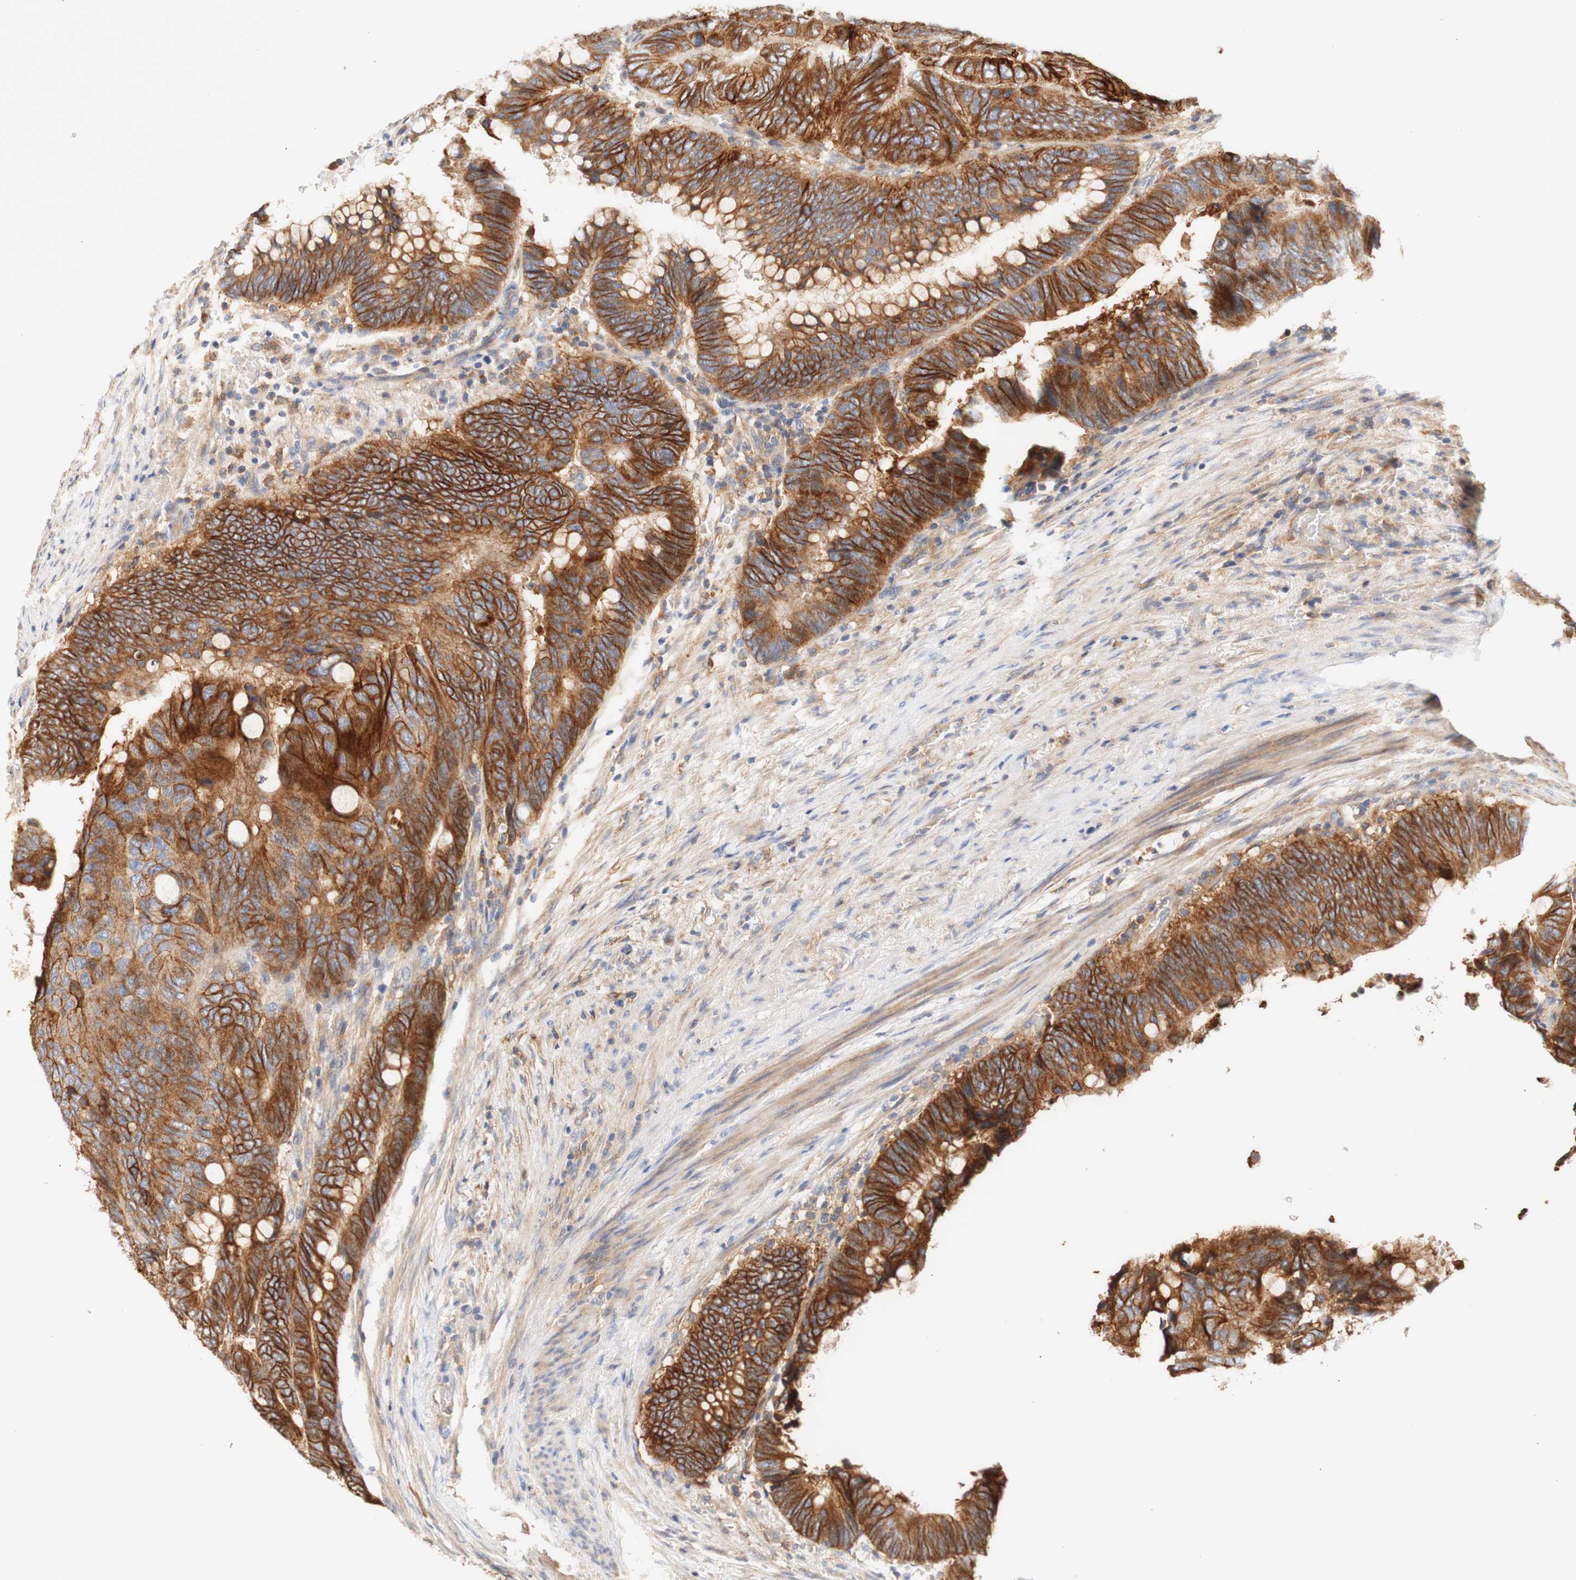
{"staining": {"intensity": "strong", "quantity": ">75%", "location": "cytoplasmic/membranous"}, "tissue": "colorectal cancer", "cell_type": "Tumor cells", "image_type": "cancer", "snomed": [{"axis": "morphology", "description": "Normal tissue, NOS"}, {"axis": "morphology", "description": "Adenocarcinoma, NOS"}, {"axis": "topography", "description": "Rectum"}, {"axis": "topography", "description": "Peripheral nerve tissue"}], "caption": "A high amount of strong cytoplasmic/membranous staining is appreciated in approximately >75% of tumor cells in colorectal adenocarcinoma tissue.", "gene": "PCDH7", "patient": {"sex": "male", "age": 92}}